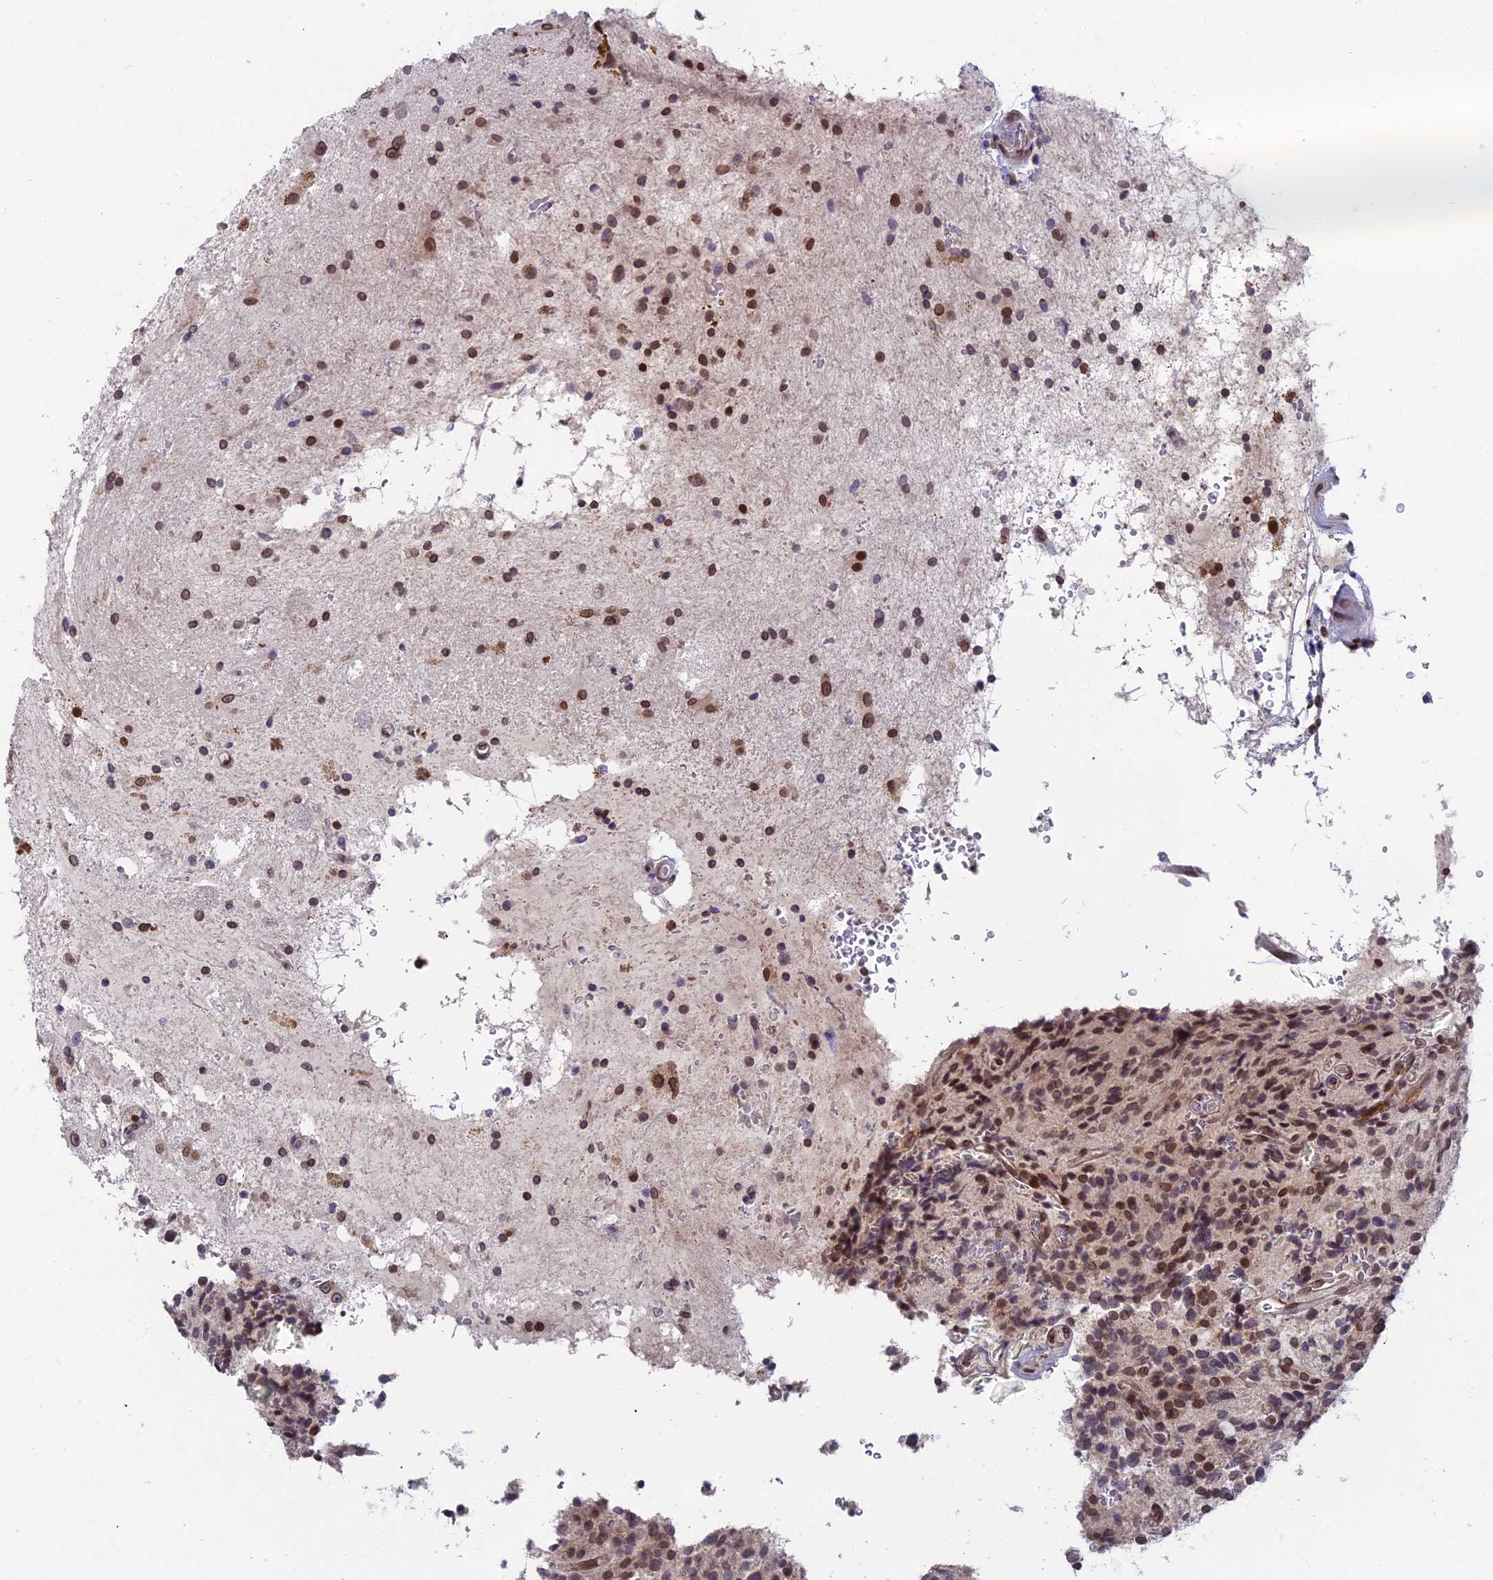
{"staining": {"intensity": "moderate", "quantity": ">75%", "location": "nuclear"}, "tissue": "glioma", "cell_type": "Tumor cells", "image_type": "cancer", "snomed": [{"axis": "morphology", "description": "Glioma, malignant, High grade"}, {"axis": "topography", "description": "Brain"}], "caption": "An image showing moderate nuclear expression in approximately >75% of tumor cells in glioma, as visualized by brown immunohistochemical staining.", "gene": "GPSM1", "patient": {"sex": "male", "age": 34}}